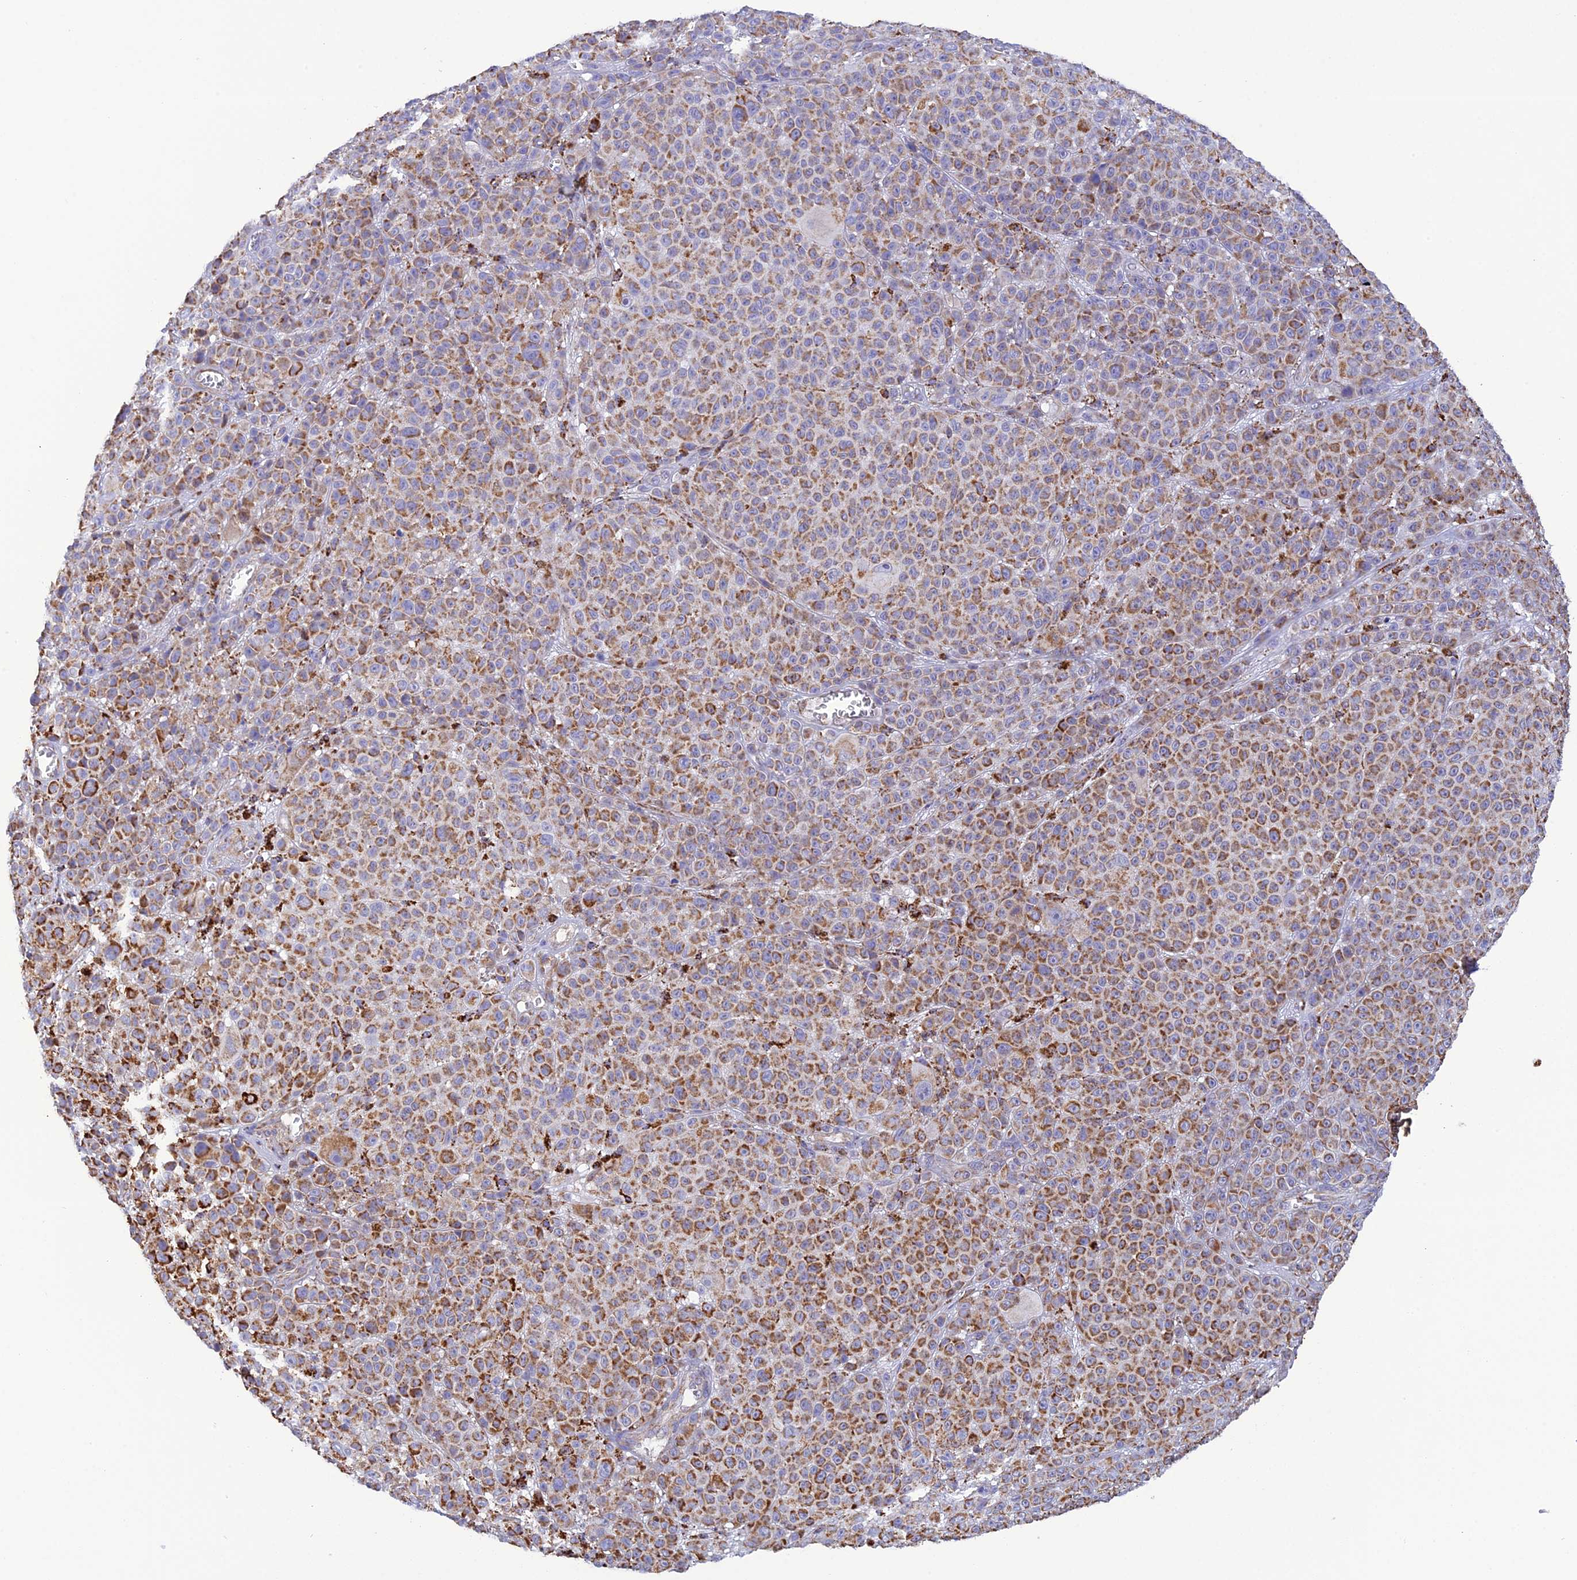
{"staining": {"intensity": "moderate", "quantity": ">75%", "location": "cytoplasmic/membranous"}, "tissue": "melanoma", "cell_type": "Tumor cells", "image_type": "cancer", "snomed": [{"axis": "morphology", "description": "Malignant melanoma, NOS"}, {"axis": "topography", "description": "Skin"}], "caption": "The immunohistochemical stain shows moderate cytoplasmic/membranous staining in tumor cells of melanoma tissue. The protein is stained brown, and the nuclei are stained in blue (DAB (3,3'-diaminobenzidine) IHC with brightfield microscopy, high magnification).", "gene": "KCNG1", "patient": {"sex": "female", "age": 94}}